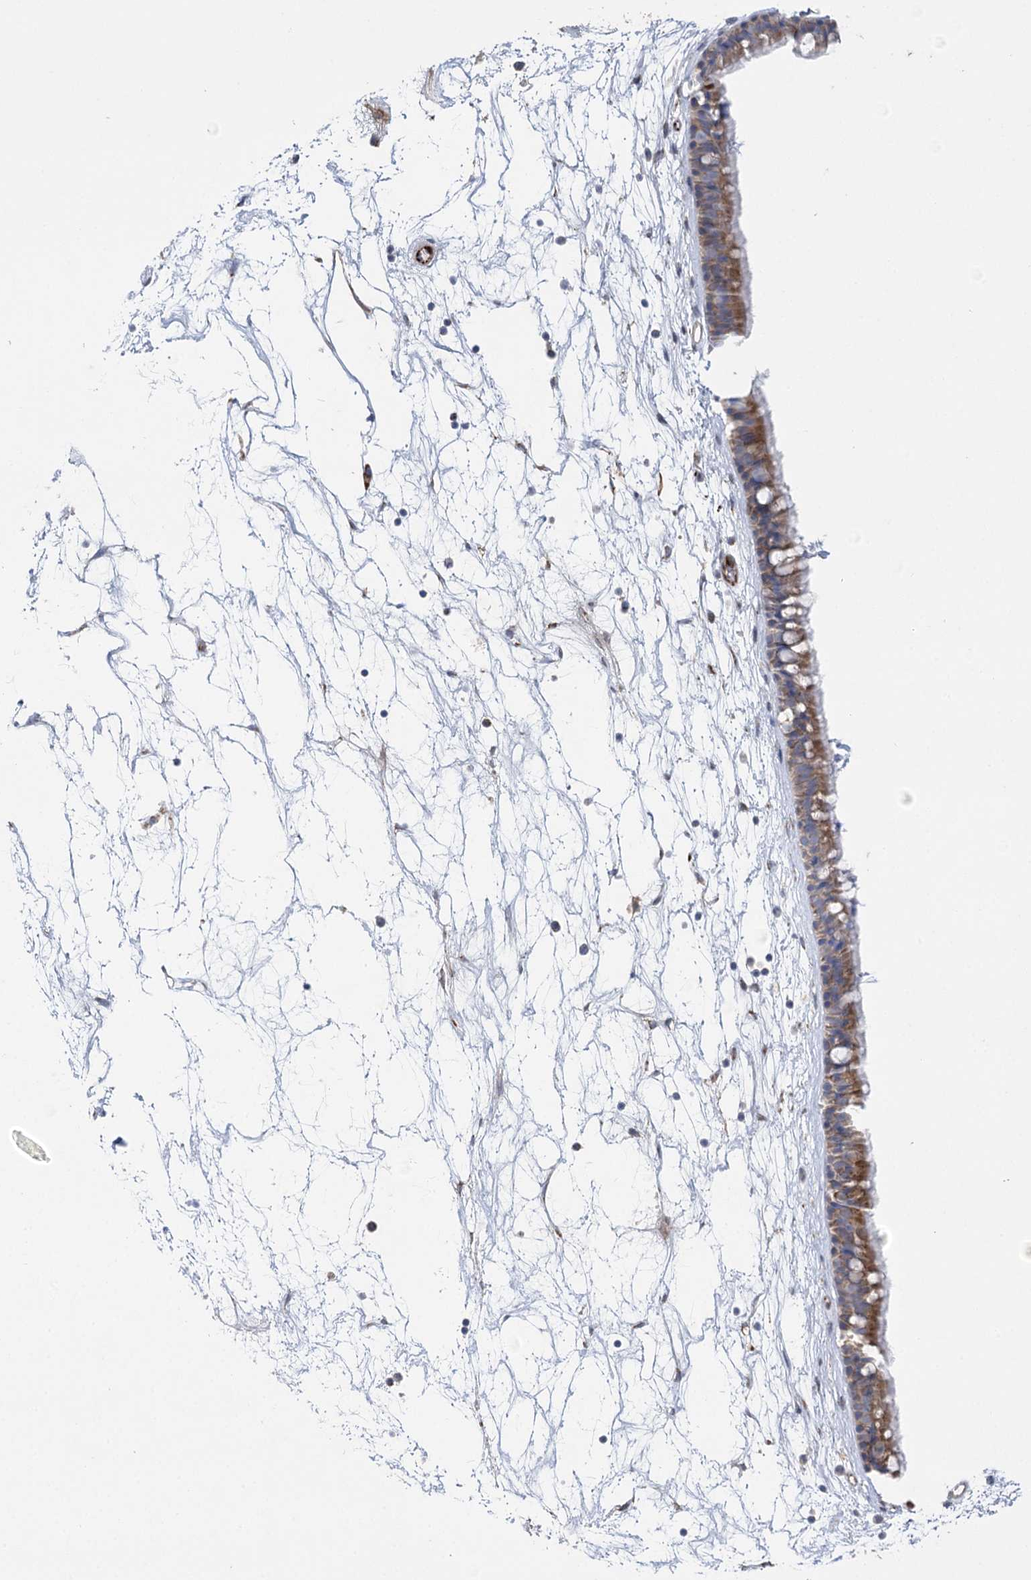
{"staining": {"intensity": "moderate", "quantity": ">75%", "location": "cytoplasmic/membranous"}, "tissue": "nasopharynx", "cell_type": "Respiratory epithelial cells", "image_type": "normal", "snomed": [{"axis": "morphology", "description": "Normal tissue, NOS"}, {"axis": "topography", "description": "Nasopharynx"}], "caption": "Protein expression analysis of benign nasopharynx exhibits moderate cytoplasmic/membranous staining in about >75% of respiratory epithelial cells. Using DAB (brown) and hematoxylin (blue) stains, captured at high magnification using brightfield microscopy.", "gene": "DHTKD1", "patient": {"sex": "male", "age": 64}}